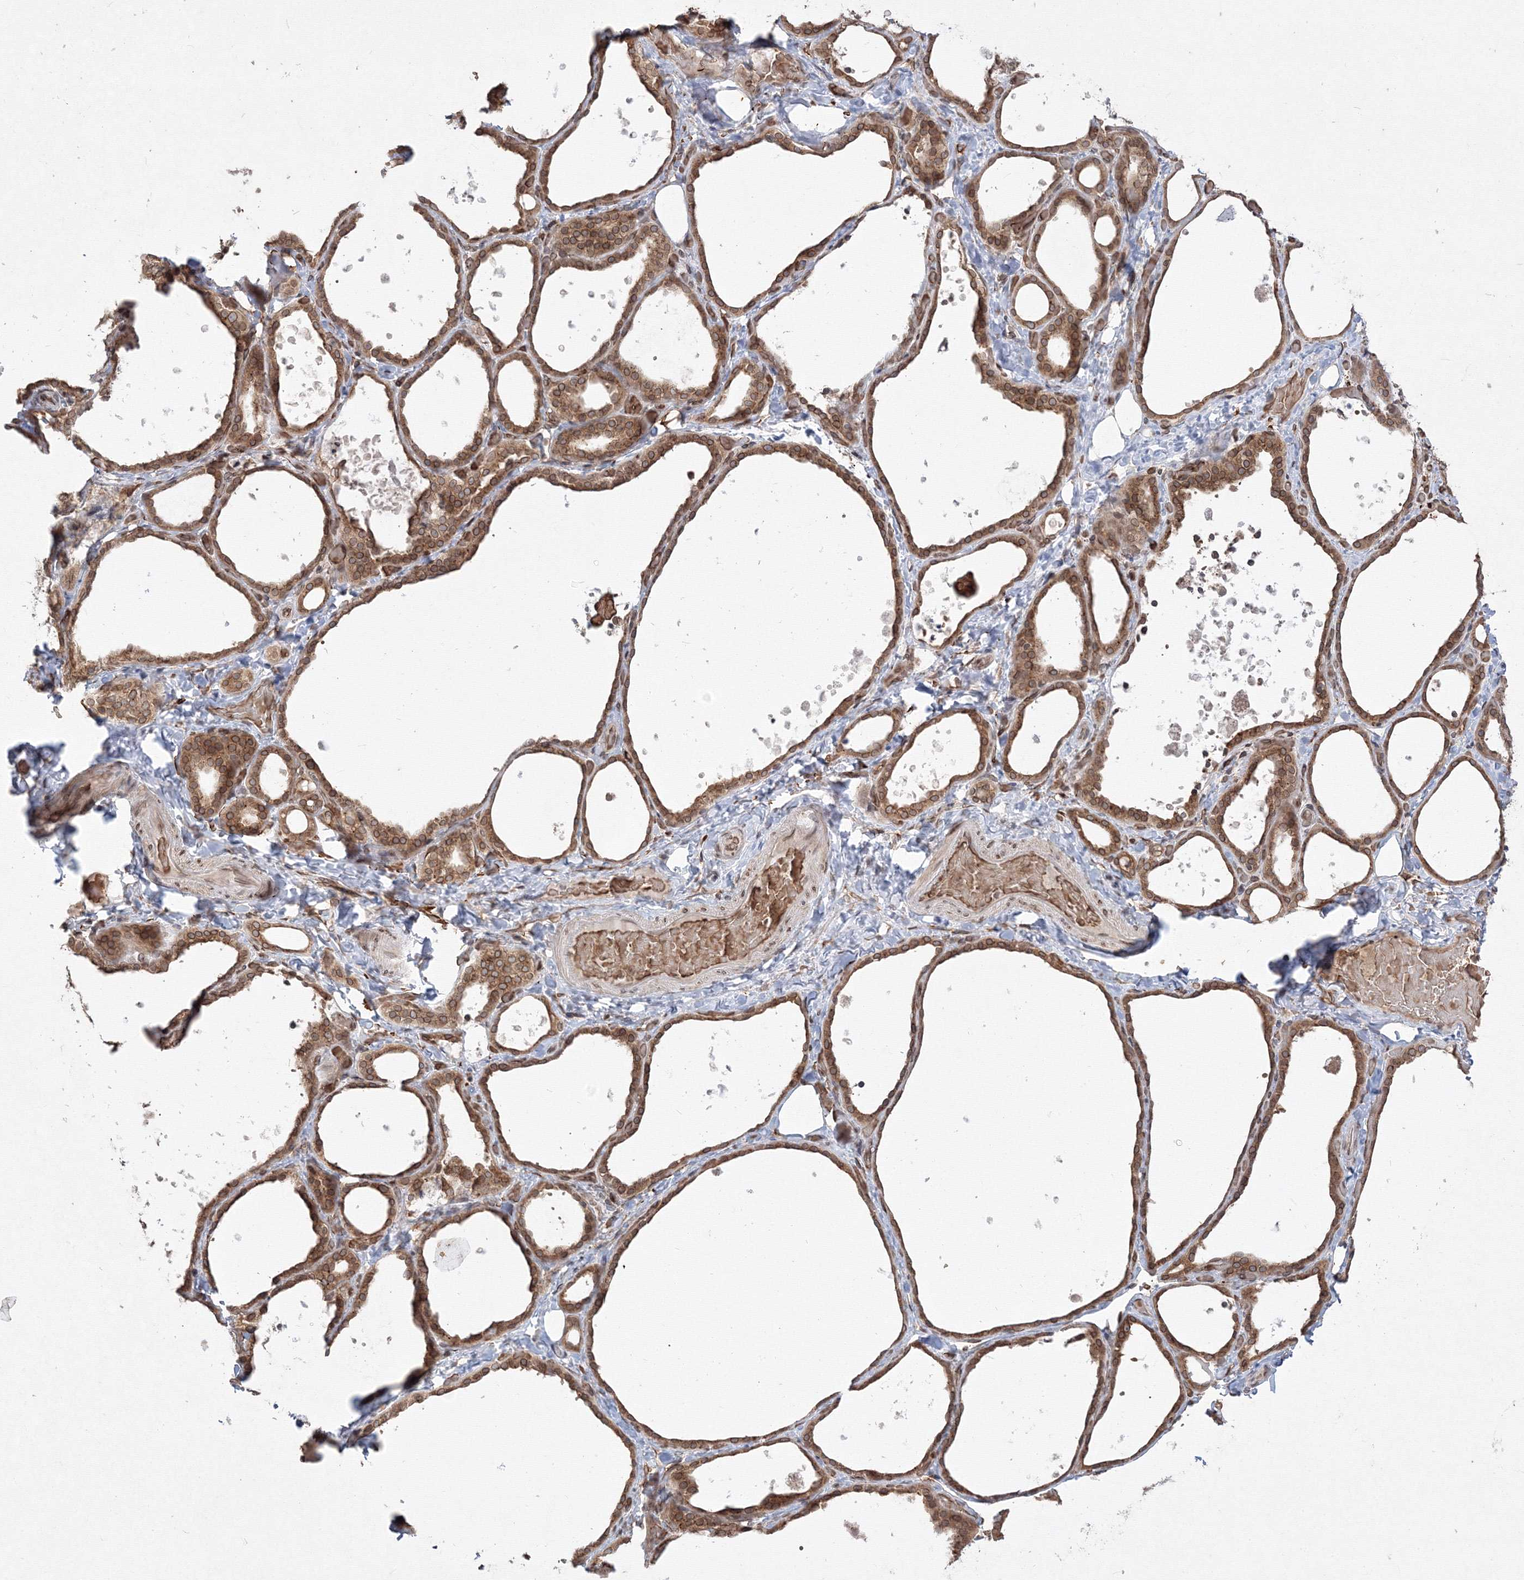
{"staining": {"intensity": "moderate", "quantity": ">75%", "location": "cytoplasmic/membranous,nuclear"}, "tissue": "thyroid gland", "cell_type": "Glandular cells", "image_type": "normal", "snomed": [{"axis": "morphology", "description": "Normal tissue, NOS"}, {"axis": "topography", "description": "Thyroid gland"}], "caption": "The histopathology image displays immunohistochemical staining of benign thyroid gland. There is moderate cytoplasmic/membranous,nuclear staining is present in approximately >75% of glandular cells.", "gene": "DNAJB2", "patient": {"sex": "female", "age": 44}}